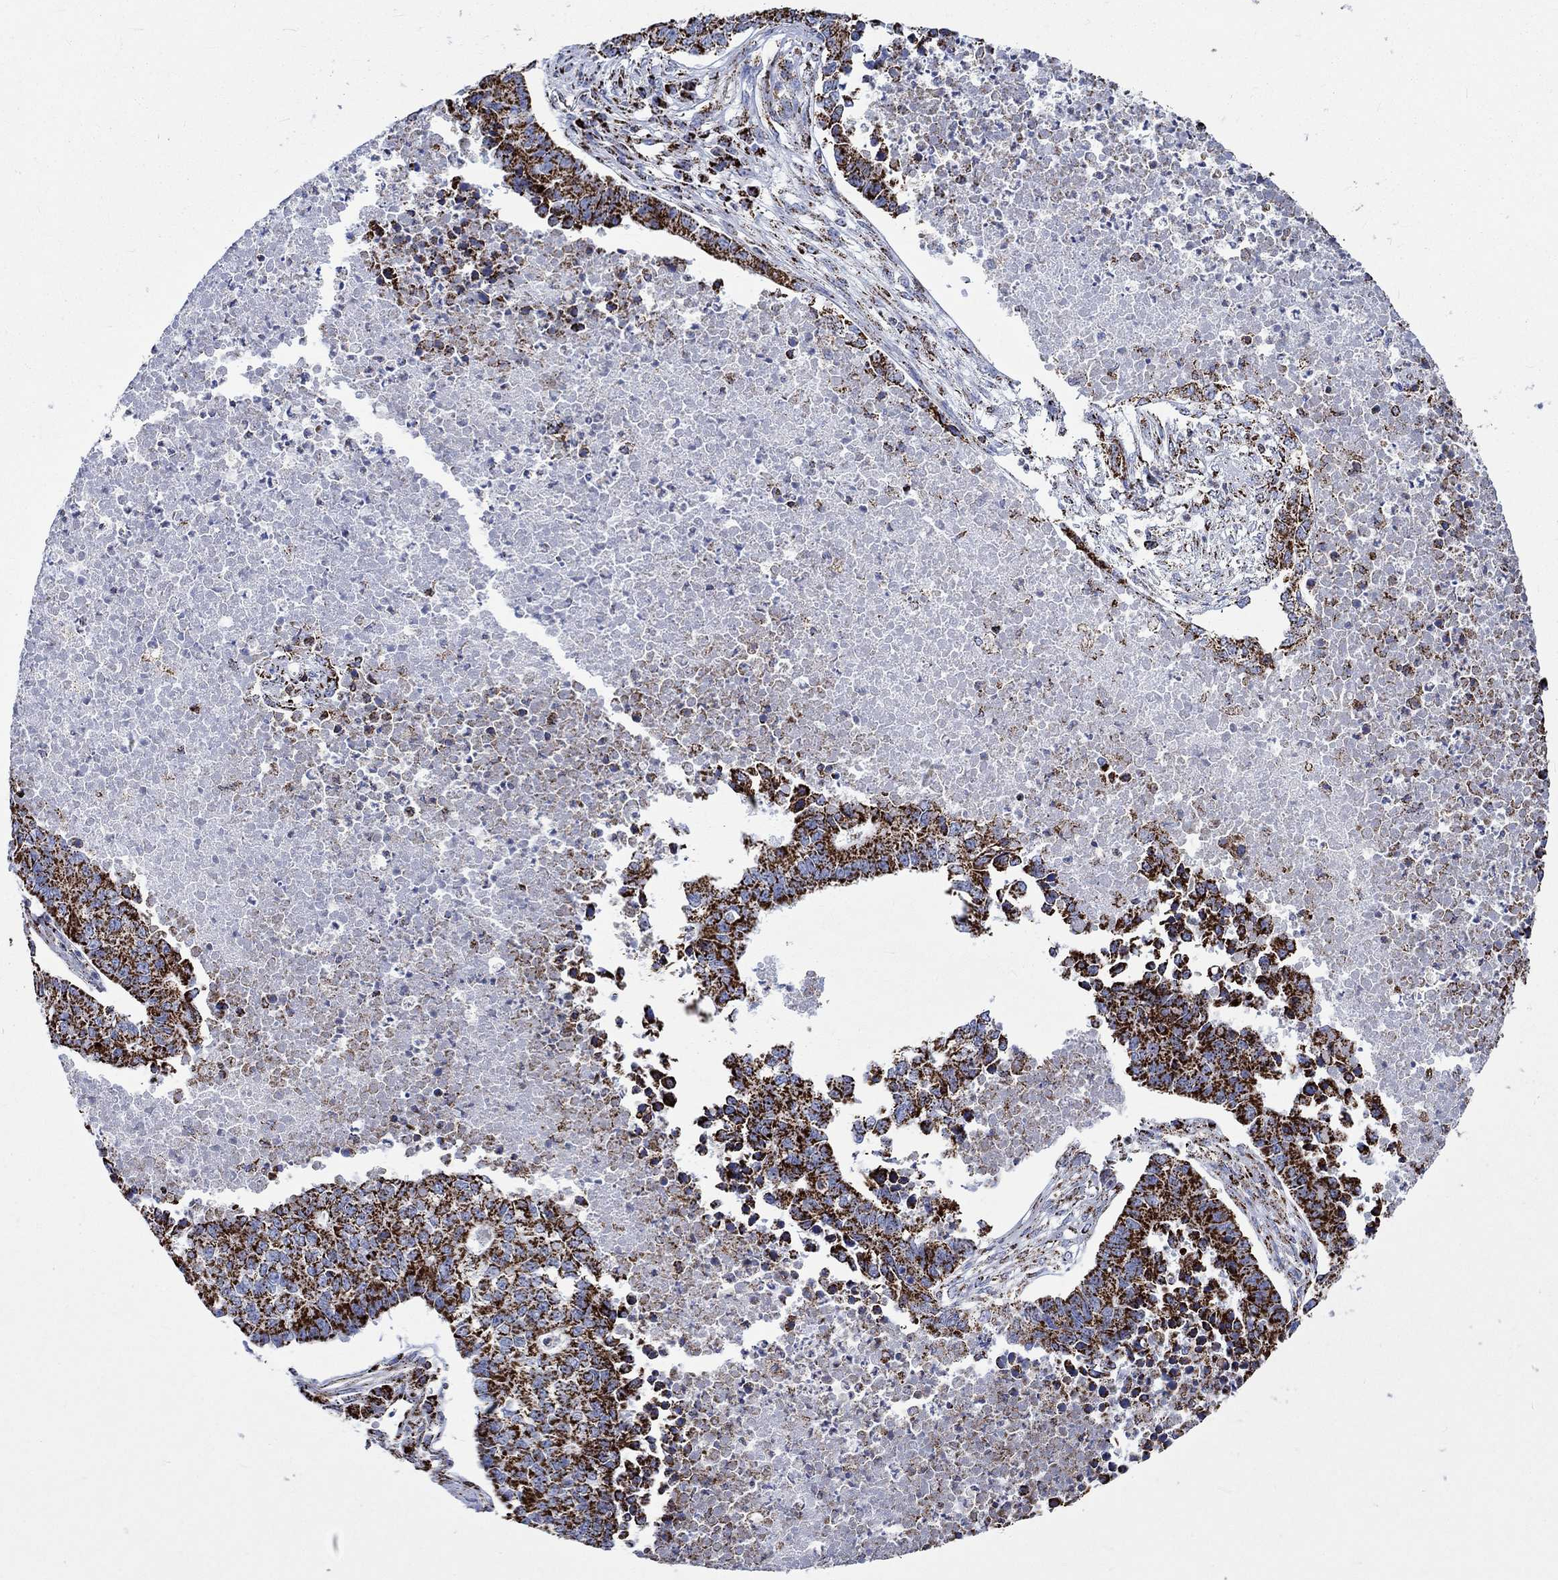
{"staining": {"intensity": "strong", "quantity": ">75%", "location": "cytoplasmic/membranous"}, "tissue": "lung cancer", "cell_type": "Tumor cells", "image_type": "cancer", "snomed": [{"axis": "morphology", "description": "Adenocarcinoma, NOS"}, {"axis": "topography", "description": "Lung"}], "caption": "Brown immunohistochemical staining in lung adenocarcinoma shows strong cytoplasmic/membranous positivity in about >75% of tumor cells.", "gene": "RCE1", "patient": {"sex": "male", "age": 57}}